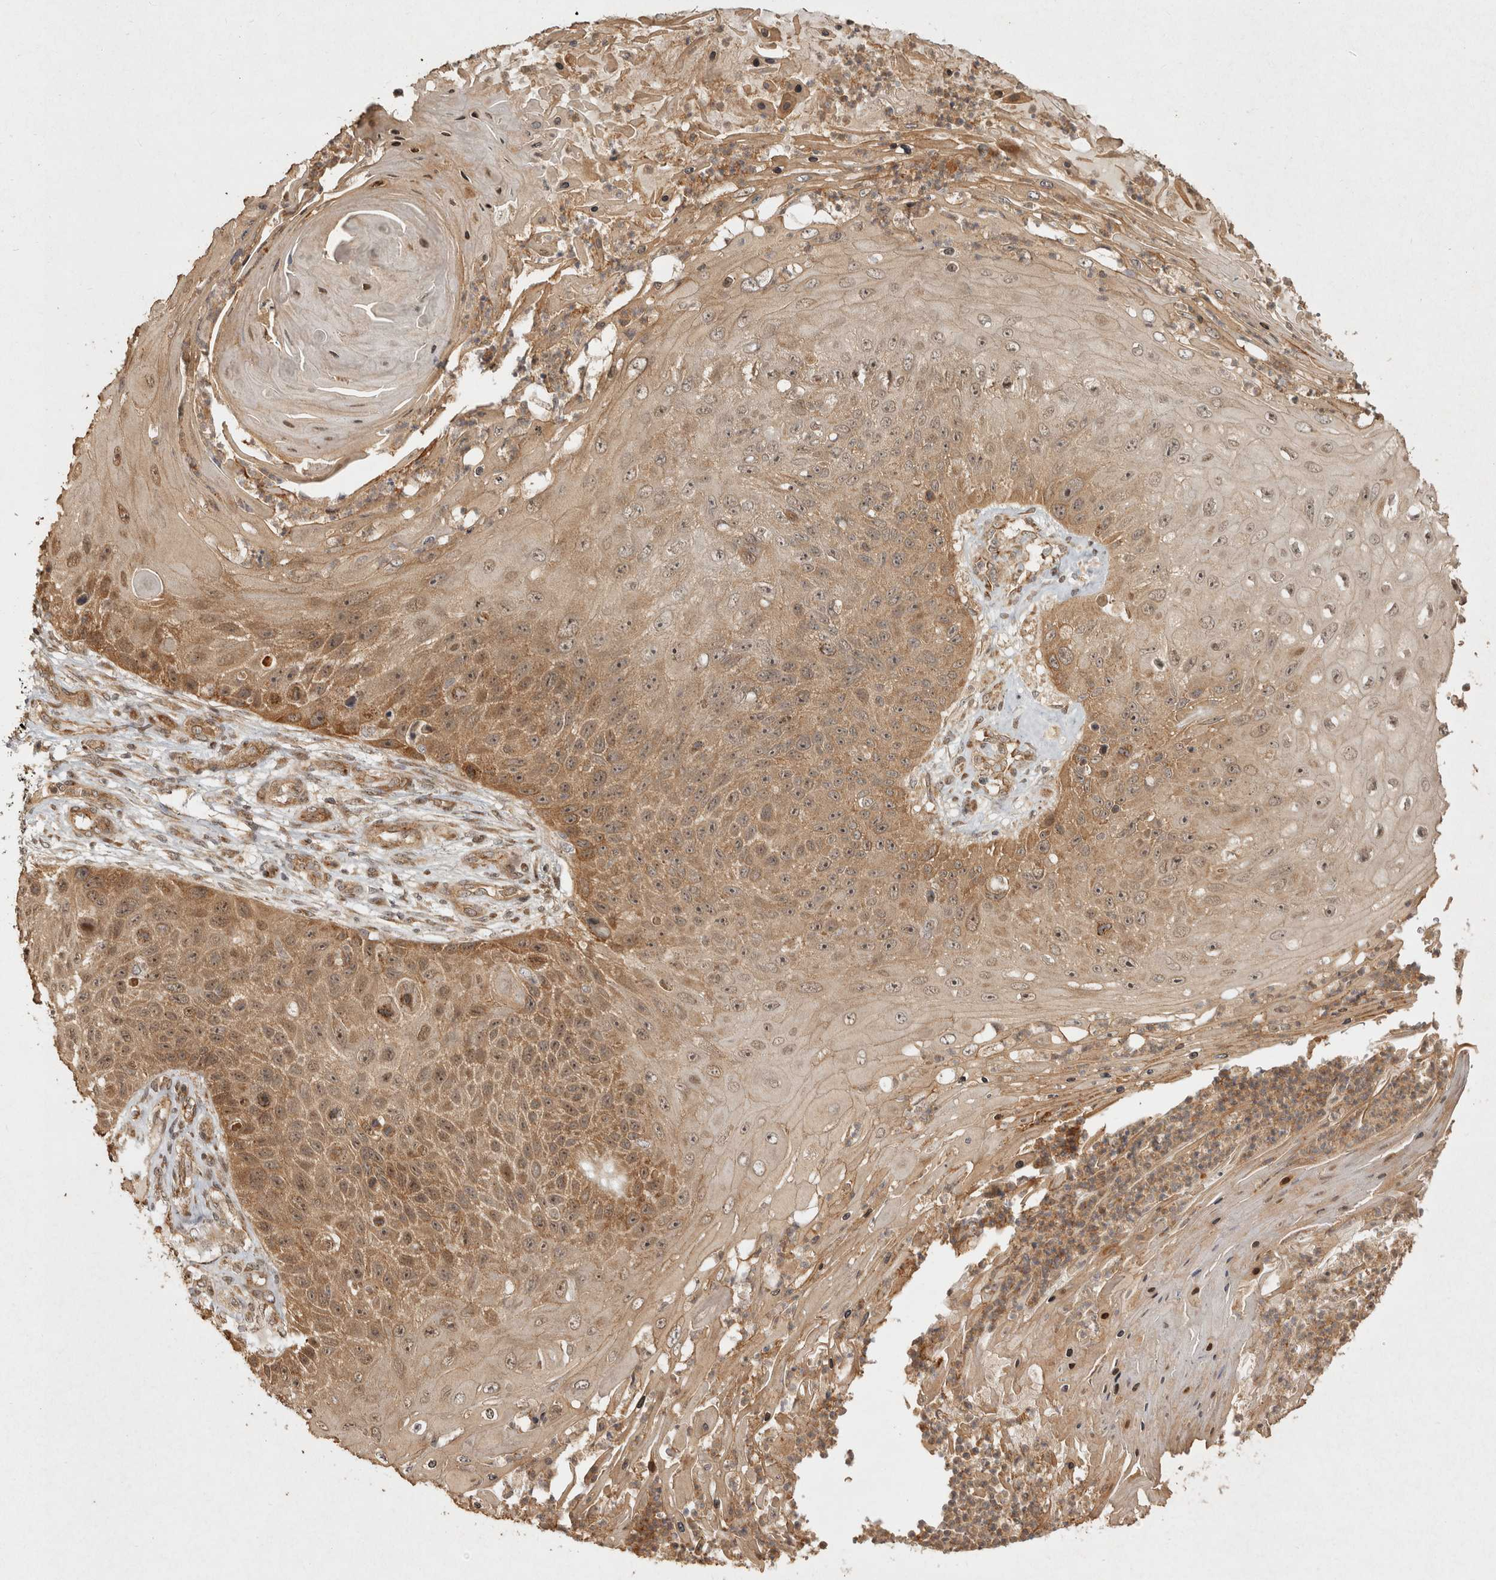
{"staining": {"intensity": "moderate", "quantity": ">75%", "location": "cytoplasmic/membranous,nuclear"}, "tissue": "skin cancer", "cell_type": "Tumor cells", "image_type": "cancer", "snomed": [{"axis": "morphology", "description": "Squamous cell carcinoma, NOS"}, {"axis": "topography", "description": "Skin"}], "caption": "Tumor cells exhibit moderate cytoplasmic/membranous and nuclear expression in about >75% of cells in skin cancer (squamous cell carcinoma).", "gene": "CAMSAP2", "patient": {"sex": "female", "age": 88}}